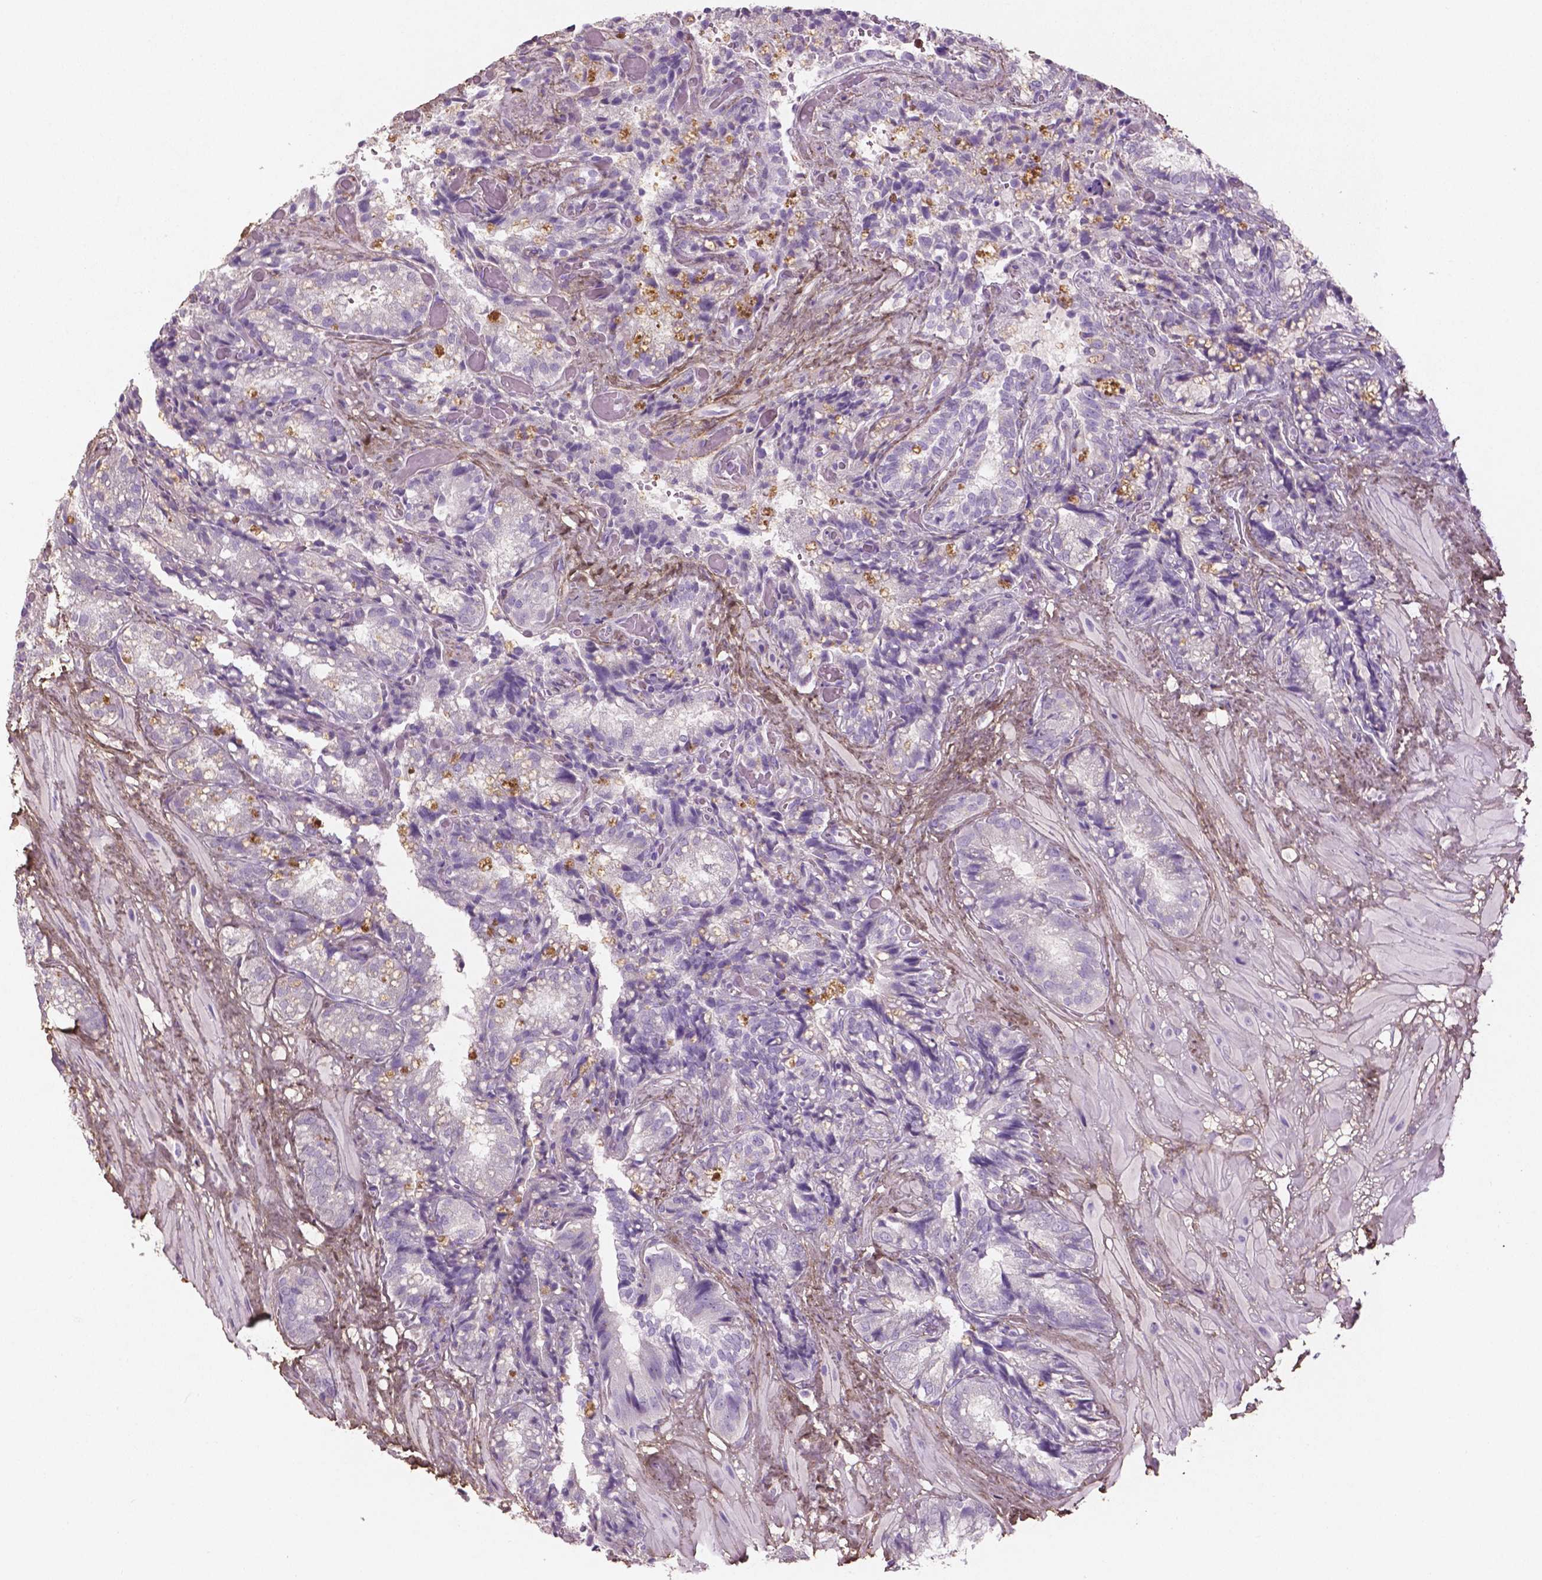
{"staining": {"intensity": "negative", "quantity": "none", "location": "none"}, "tissue": "seminal vesicle", "cell_type": "Glandular cells", "image_type": "normal", "snomed": [{"axis": "morphology", "description": "Normal tissue, NOS"}, {"axis": "topography", "description": "Seminal veicle"}], "caption": "IHC micrograph of normal seminal vesicle: seminal vesicle stained with DAB (3,3'-diaminobenzidine) demonstrates no significant protein positivity in glandular cells.", "gene": "DLG2", "patient": {"sex": "male", "age": 57}}